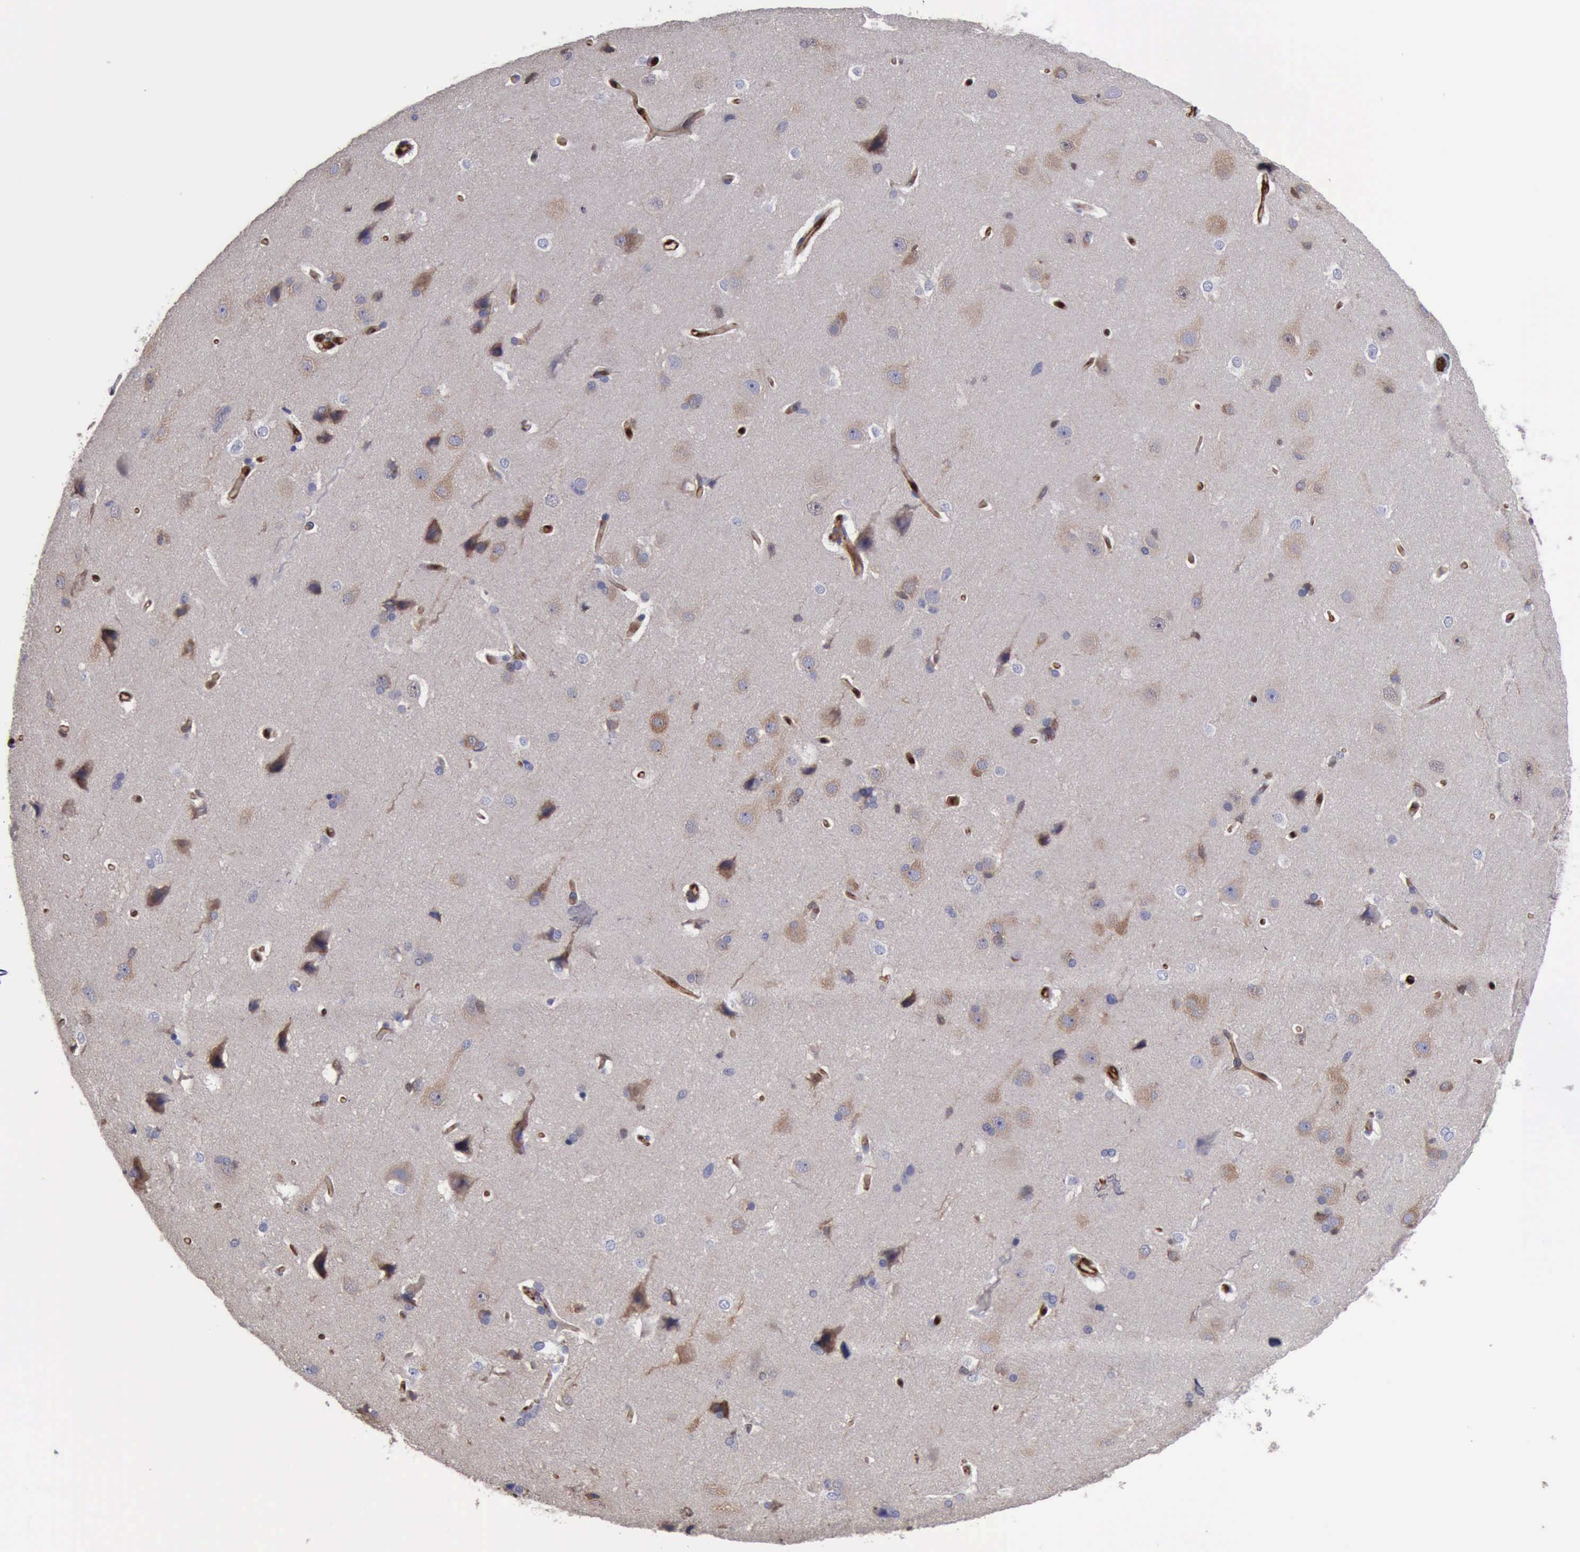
{"staining": {"intensity": "moderate", "quantity": ">75%", "location": "cytoplasmic/membranous,nuclear"}, "tissue": "cerebral cortex", "cell_type": "Endothelial cells", "image_type": "normal", "snomed": [{"axis": "morphology", "description": "Normal tissue, NOS"}, {"axis": "topography", "description": "Brain"}], "caption": "Immunohistochemistry (DAB (3,3'-diaminobenzidine)) staining of unremarkable cerebral cortex exhibits moderate cytoplasmic/membranous,nuclear protein staining in approximately >75% of endothelial cells. The protein of interest is shown in brown color, while the nuclei are stained blue.", "gene": "PDCD4", "patient": {"sex": "male", "age": 41}}